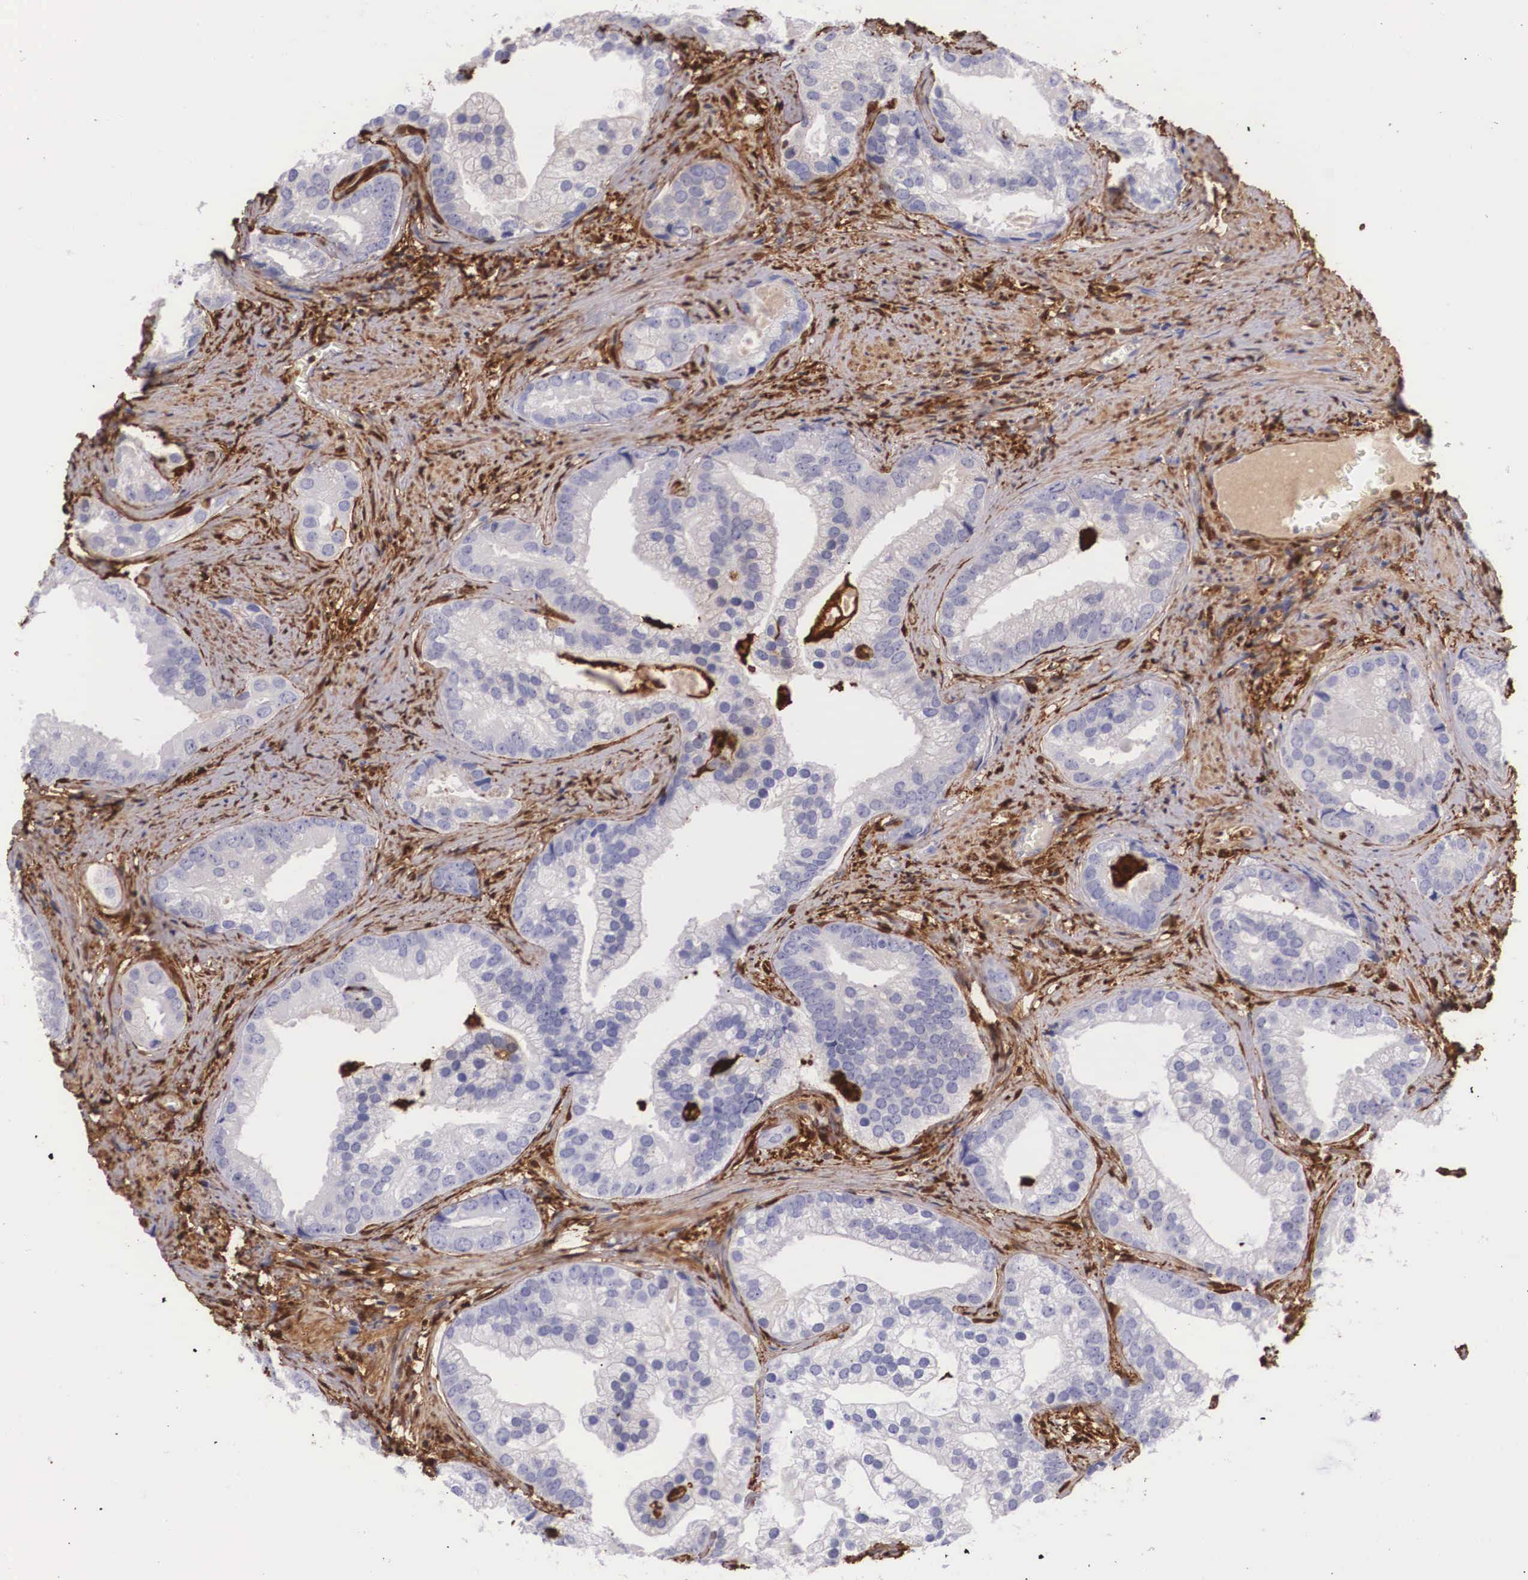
{"staining": {"intensity": "negative", "quantity": "none", "location": "none"}, "tissue": "prostate cancer", "cell_type": "Tumor cells", "image_type": "cancer", "snomed": [{"axis": "morphology", "description": "Adenocarcinoma, Low grade"}, {"axis": "topography", "description": "Prostate"}], "caption": "Immunohistochemistry of human prostate adenocarcinoma (low-grade) reveals no expression in tumor cells.", "gene": "LGALS1", "patient": {"sex": "male", "age": 71}}